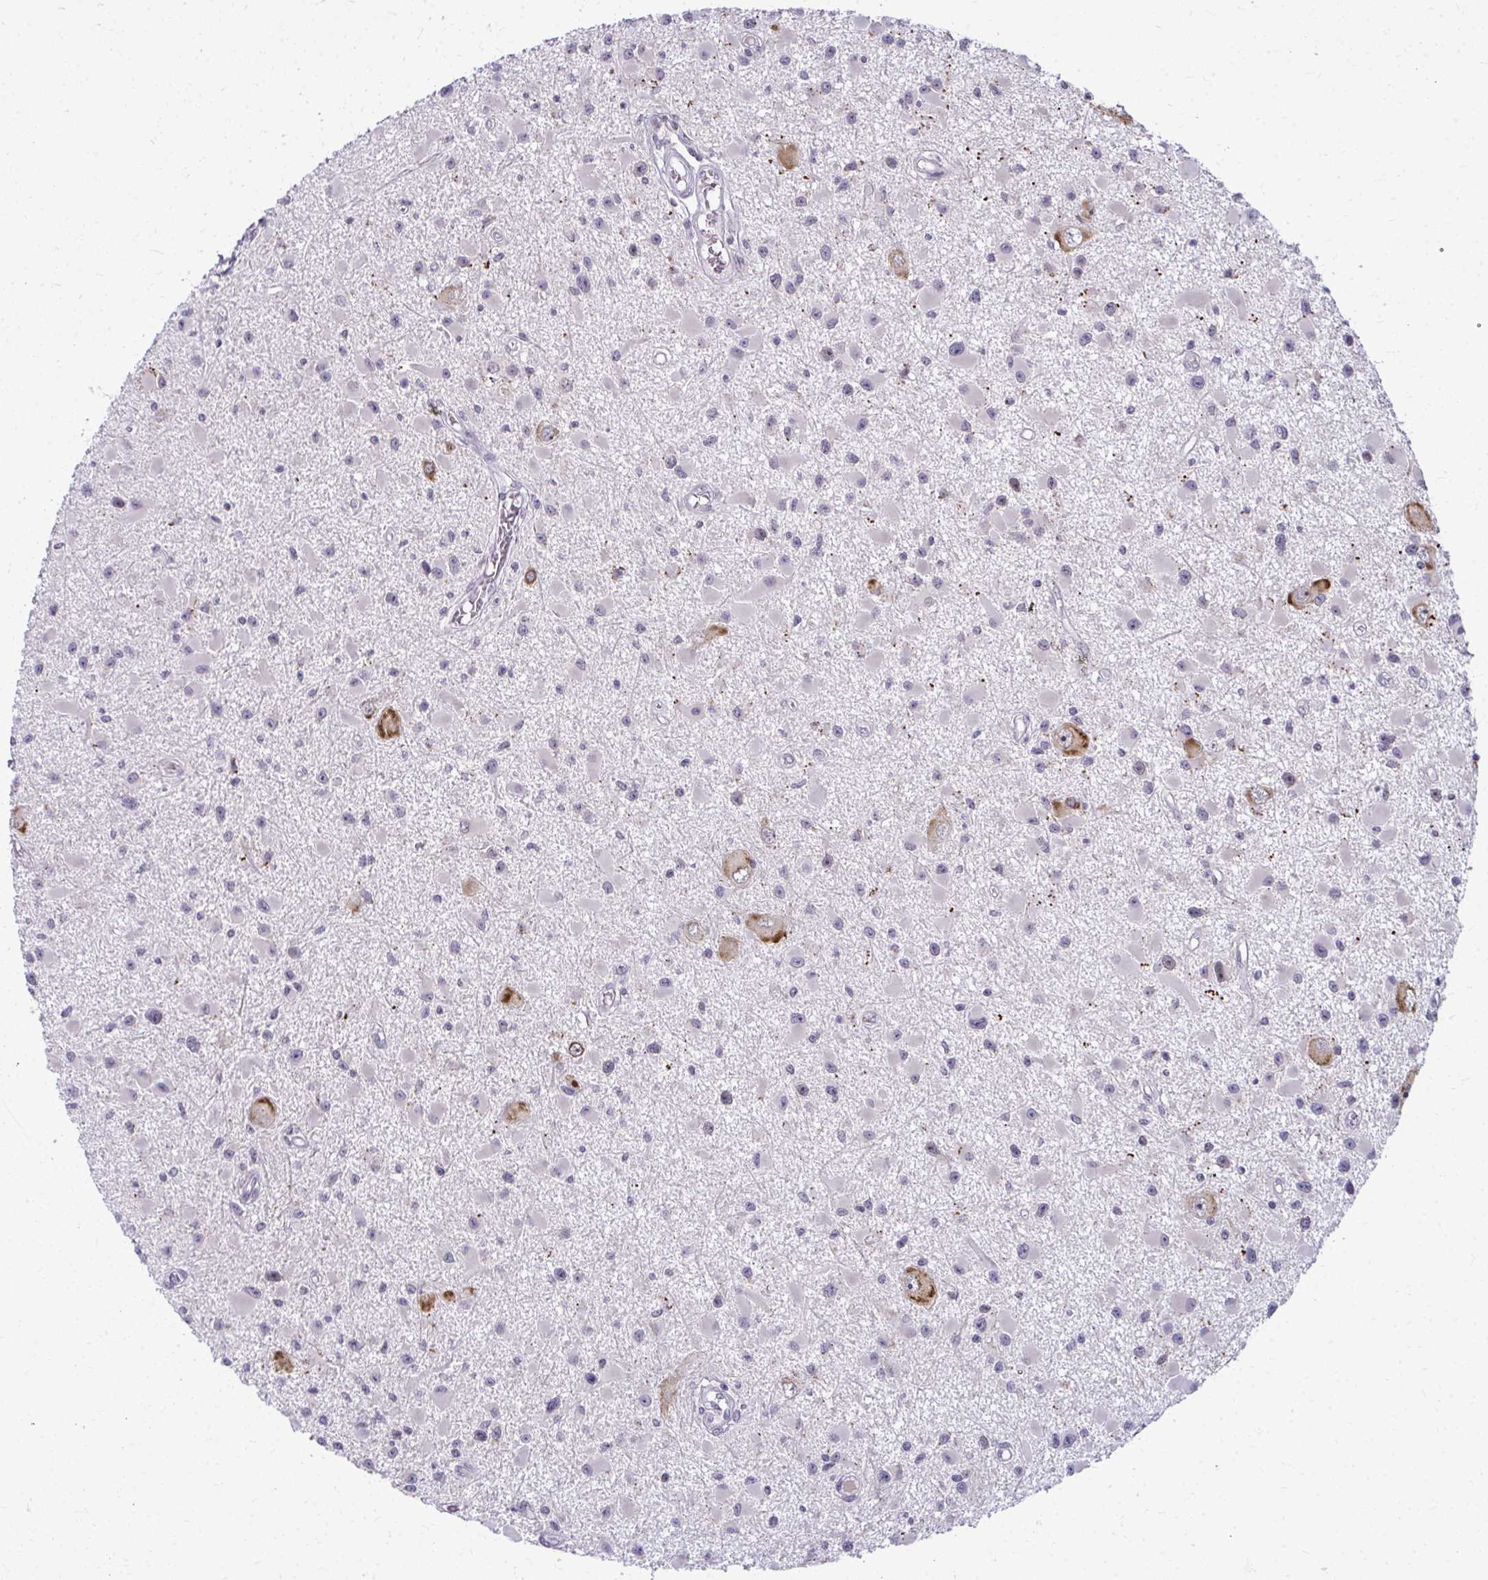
{"staining": {"intensity": "negative", "quantity": "none", "location": "none"}, "tissue": "glioma", "cell_type": "Tumor cells", "image_type": "cancer", "snomed": [{"axis": "morphology", "description": "Glioma, malignant, High grade"}, {"axis": "topography", "description": "Brain"}], "caption": "High magnification brightfield microscopy of glioma stained with DAB (3,3'-diaminobenzidine) (brown) and counterstained with hematoxylin (blue): tumor cells show no significant expression.", "gene": "MAF1", "patient": {"sex": "male", "age": 54}}